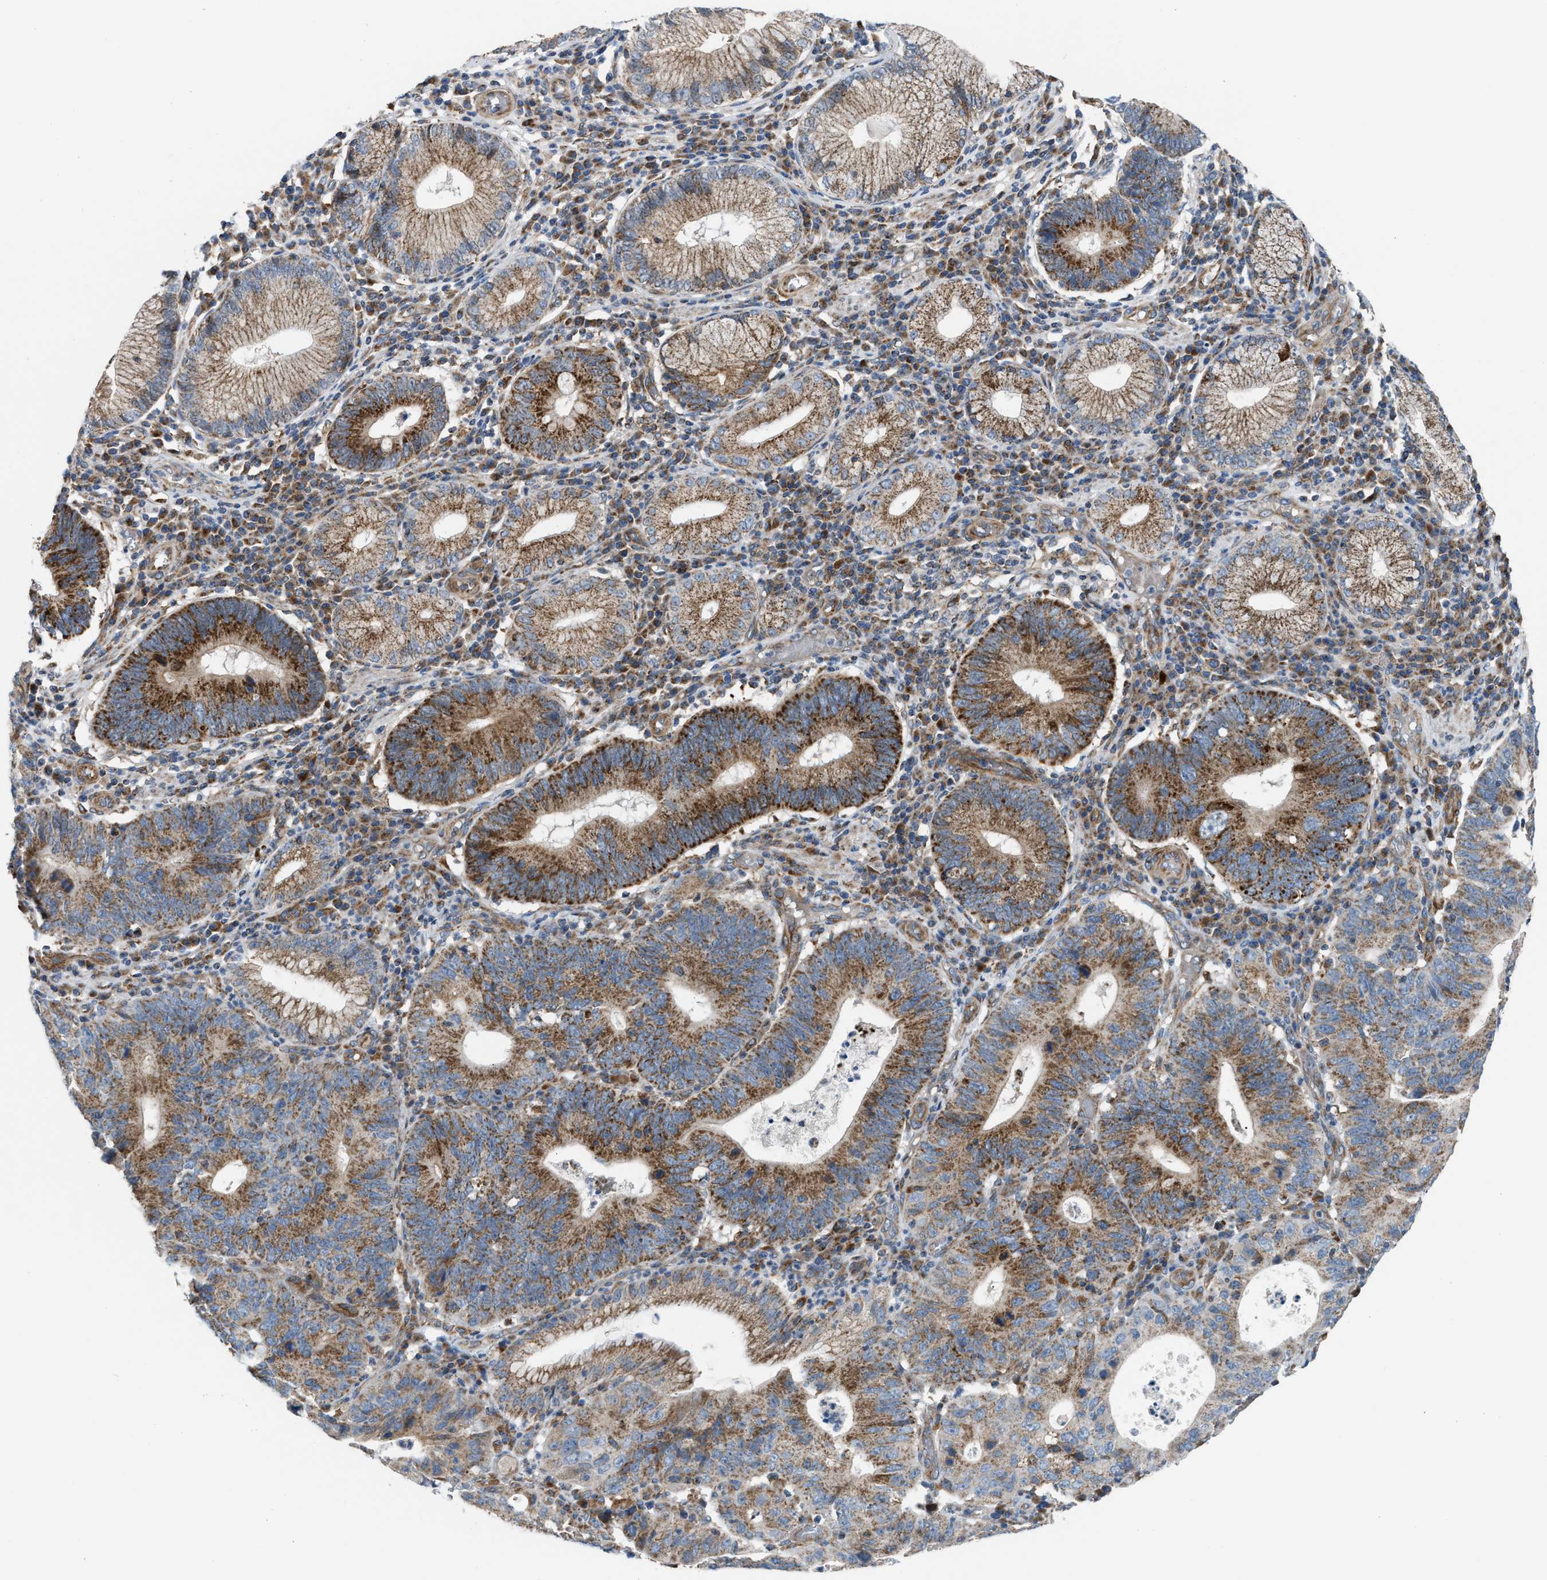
{"staining": {"intensity": "moderate", "quantity": ">75%", "location": "cytoplasmic/membranous"}, "tissue": "stomach cancer", "cell_type": "Tumor cells", "image_type": "cancer", "snomed": [{"axis": "morphology", "description": "Adenocarcinoma, NOS"}, {"axis": "topography", "description": "Stomach"}], "caption": "Human stomach cancer (adenocarcinoma) stained for a protein (brown) reveals moderate cytoplasmic/membranous positive expression in about >75% of tumor cells.", "gene": "SLC10A3", "patient": {"sex": "male", "age": 59}}